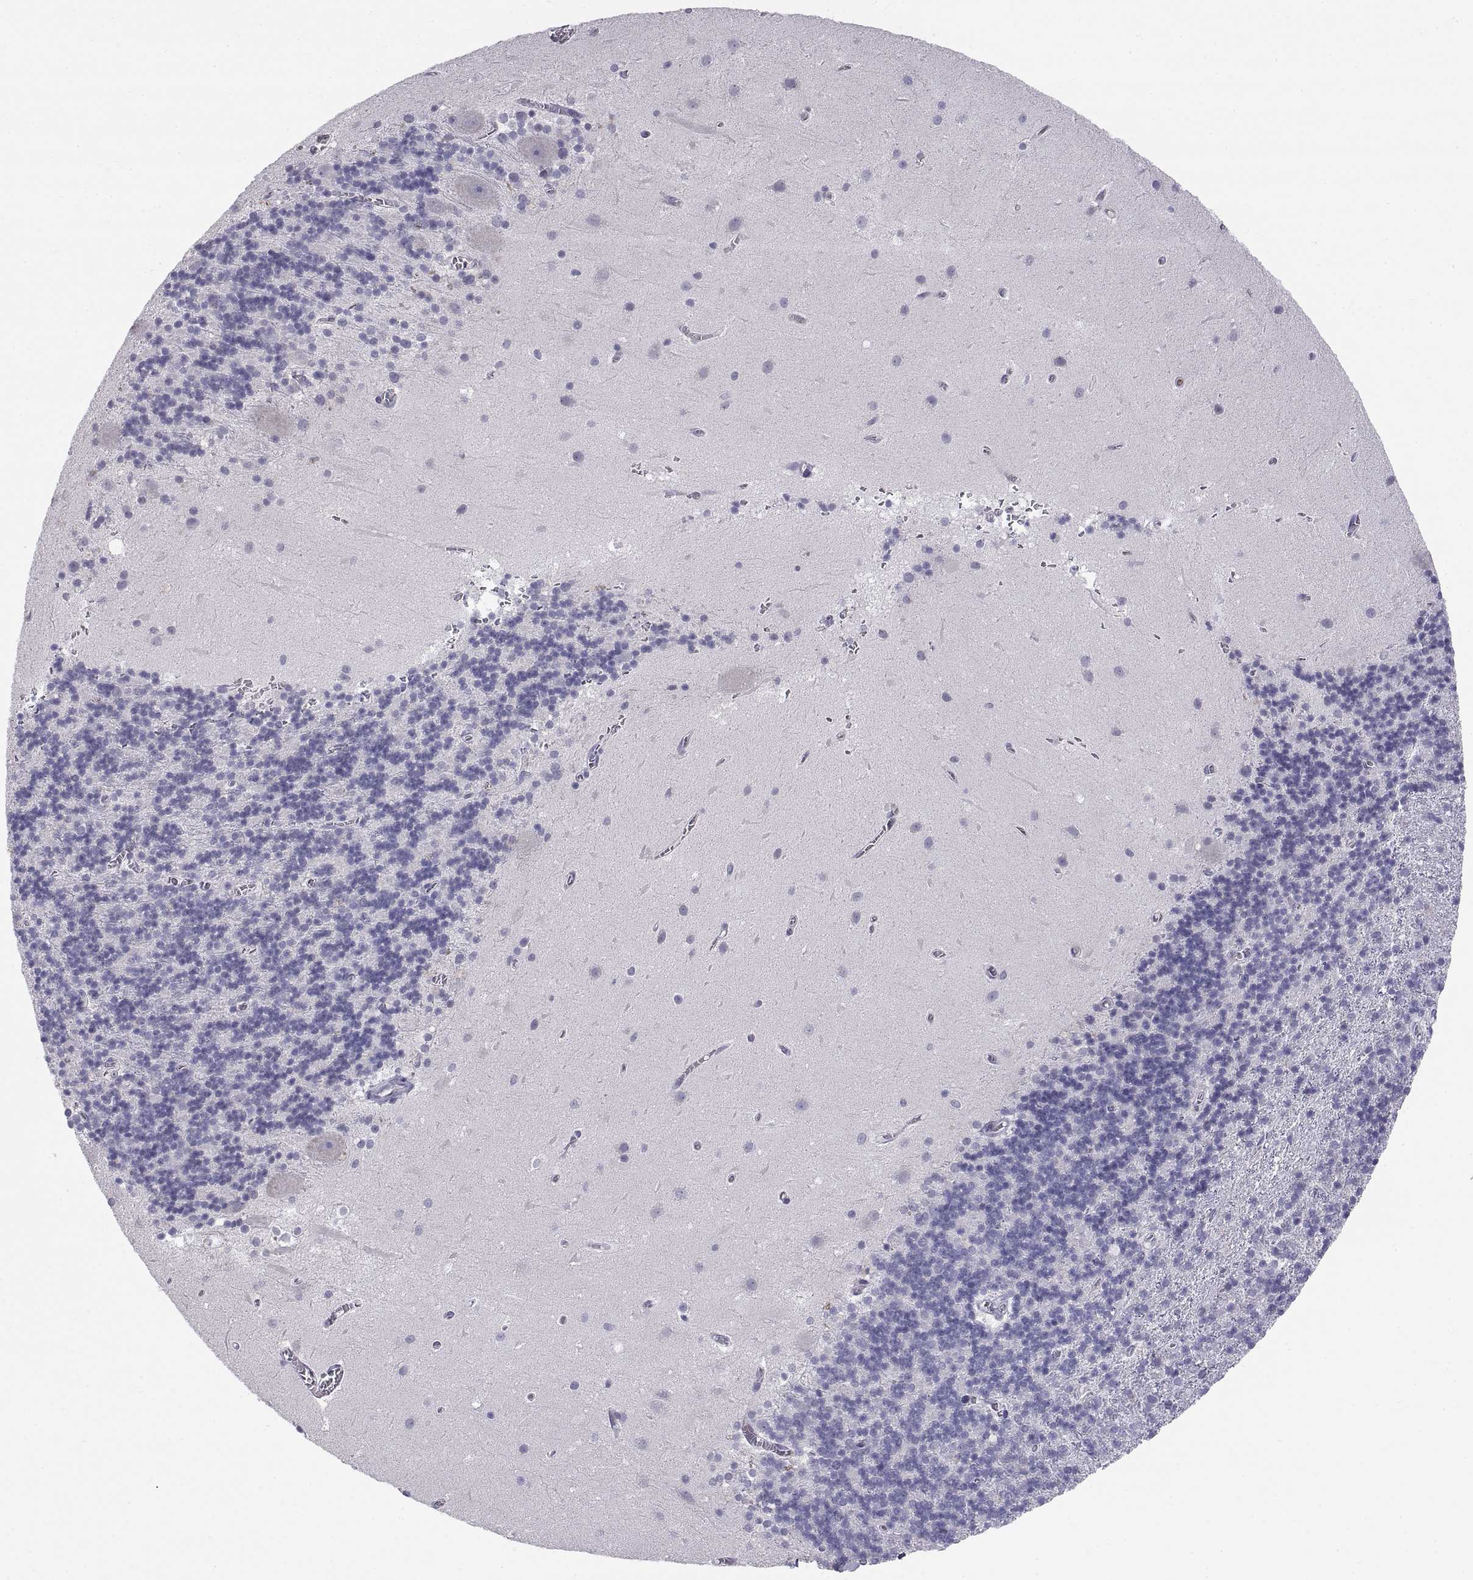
{"staining": {"intensity": "negative", "quantity": "none", "location": "none"}, "tissue": "cerebellum", "cell_type": "Cells in granular layer", "image_type": "normal", "snomed": [{"axis": "morphology", "description": "Normal tissue, NOS"}, {"axis": "topography", "description": "Cerebellum"}], "caption": "Protein analysis of unremarkable cerebellum demonstrates no significant expression in cells in granular layer. (DAB immunohistochemistry visualized using brightfield microscopy, high magnification).", "gene": "PKP1", "patient": {"sex": "male", "age": 70}}